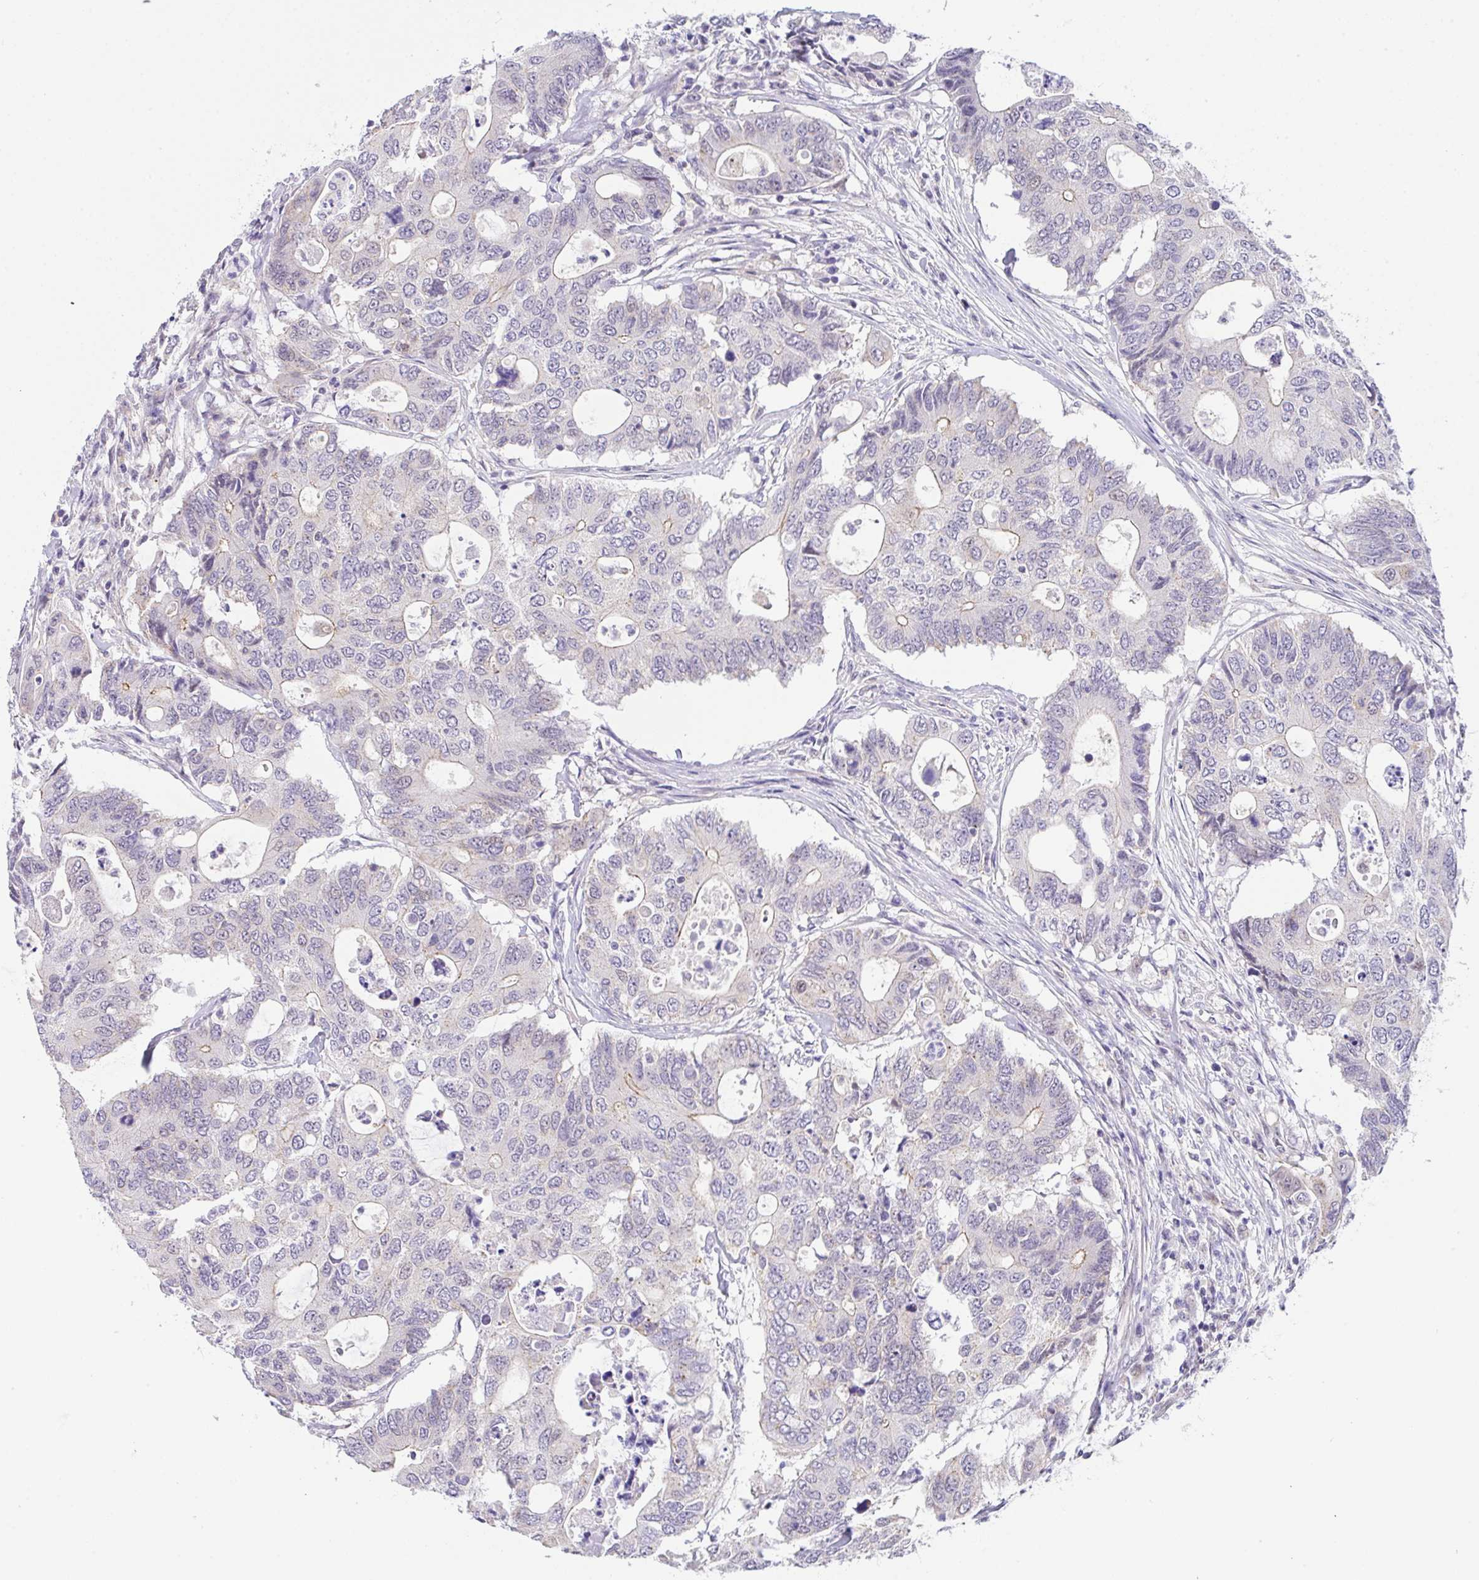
{"staining": {"intensity": "negative", "quantity": "none", "location": "none"}, "tissue": "colorectal cancer", "cell_type": "Tumor cells", "image_type": "cancer", "snomed": [{"axis": "morphology", "description": "Adenocarcinoma, NOS"}, {"axis": "topography", "description": "Colon"}], "caption": "The photomicrograph displays no staining of tumor cells in colorectal cancer.", "gene": "CGNL1", "patient": {"sex": "male", "age": 71}}